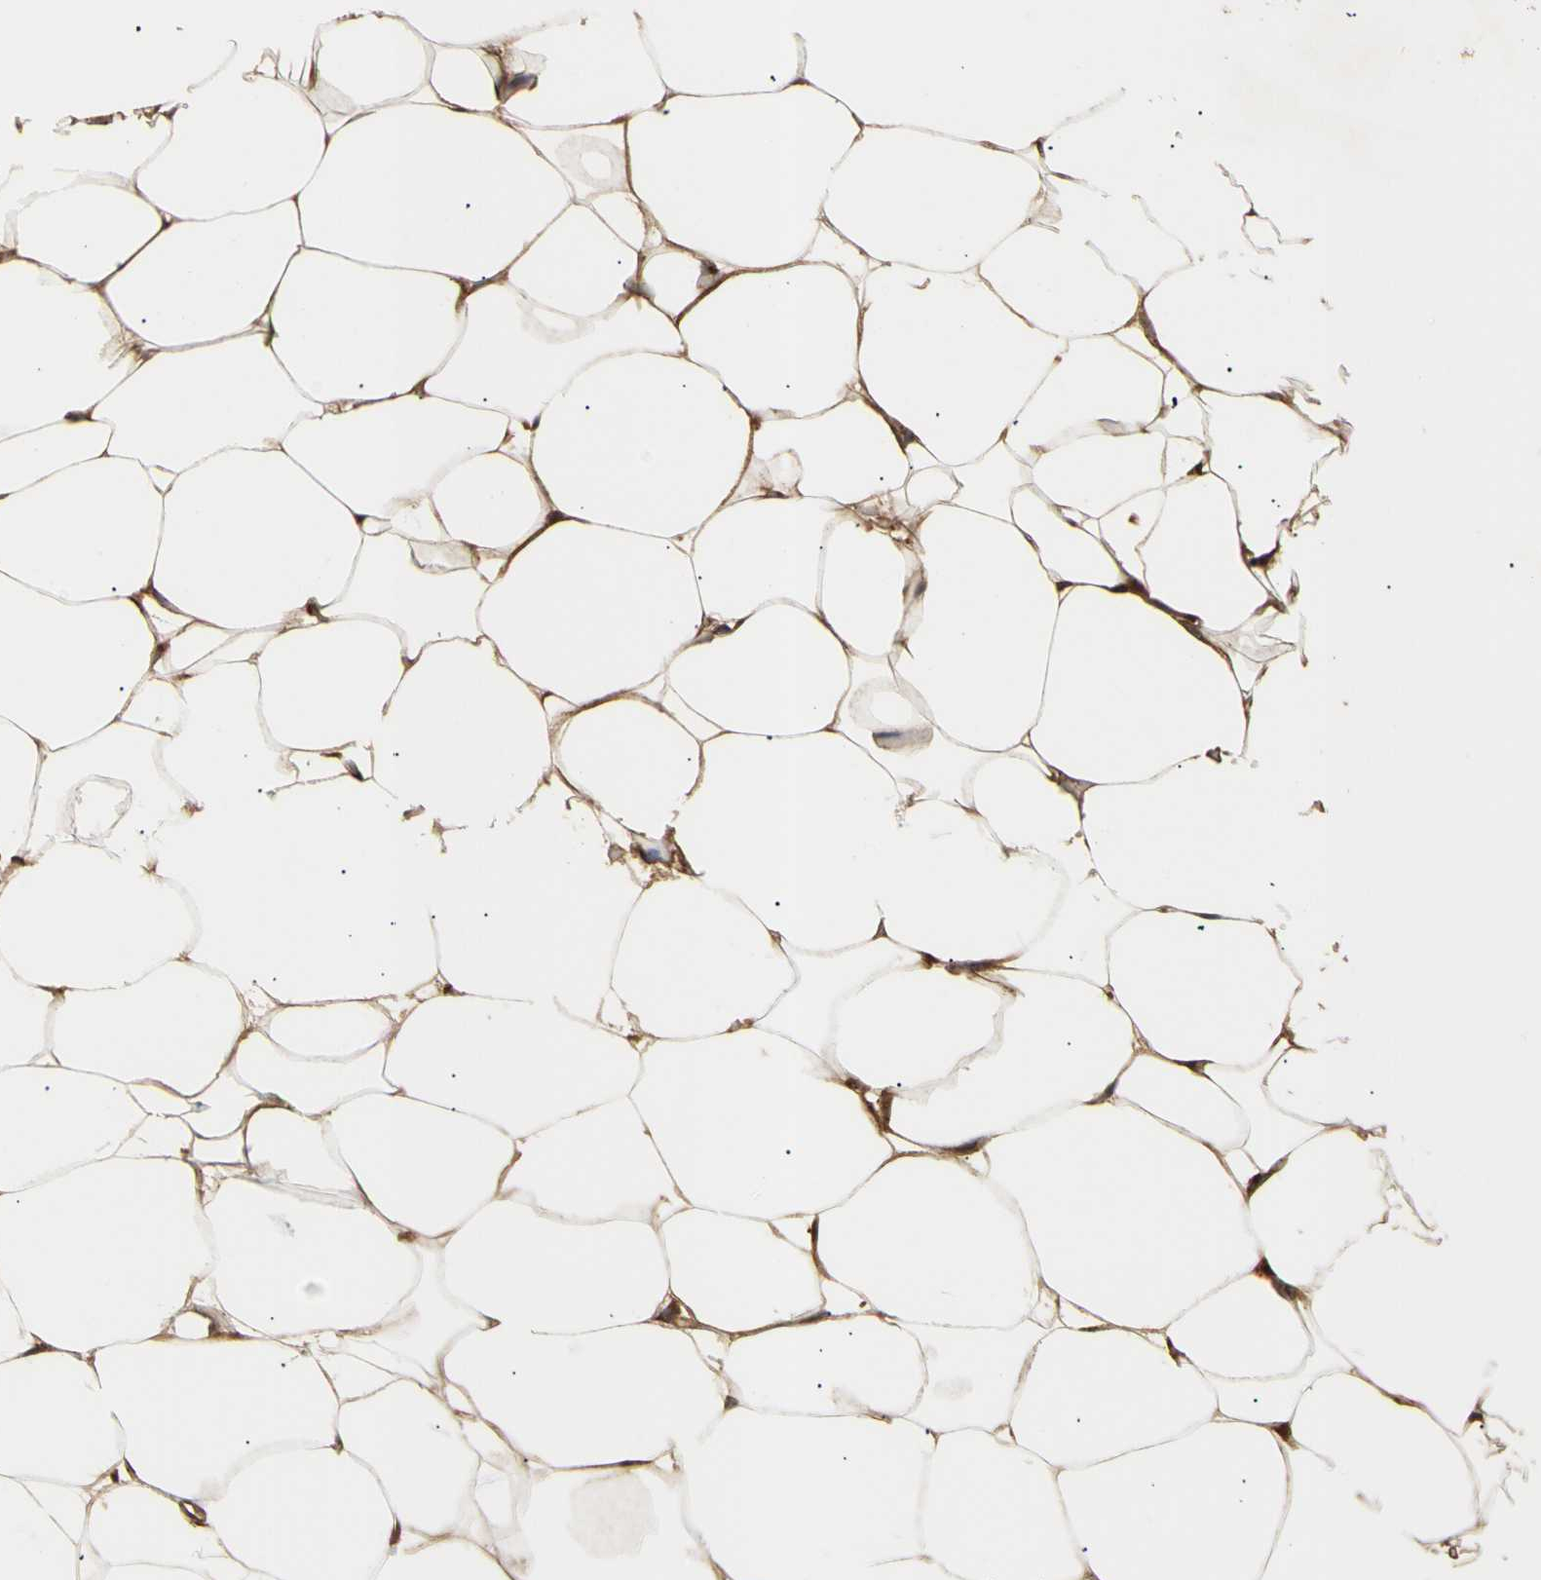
{"staining": {"intensity": "moderate", "quantity": ">75%", "location": "cytoplasmic/membranous"}, "tissue": "adipose tissue", "cell_type": "Adipocytes", "image_type": "normal", "snomed": [{"axis": "morphology", "description": "Normal tissue, NOS"}, {"axis": "topography", "description": "Breast"}, {"axis": "topography", "description": "Adipose tissue"}], "caption": "IHC micrograph of normal adipose tissue stained for a protein (brown), which shows medium levels of moderate cytoplasmic/membranous positivity in about >75% of adipocytes.", "gene": "TUBG2", "patient": {"sex": "female", "age": 25}}